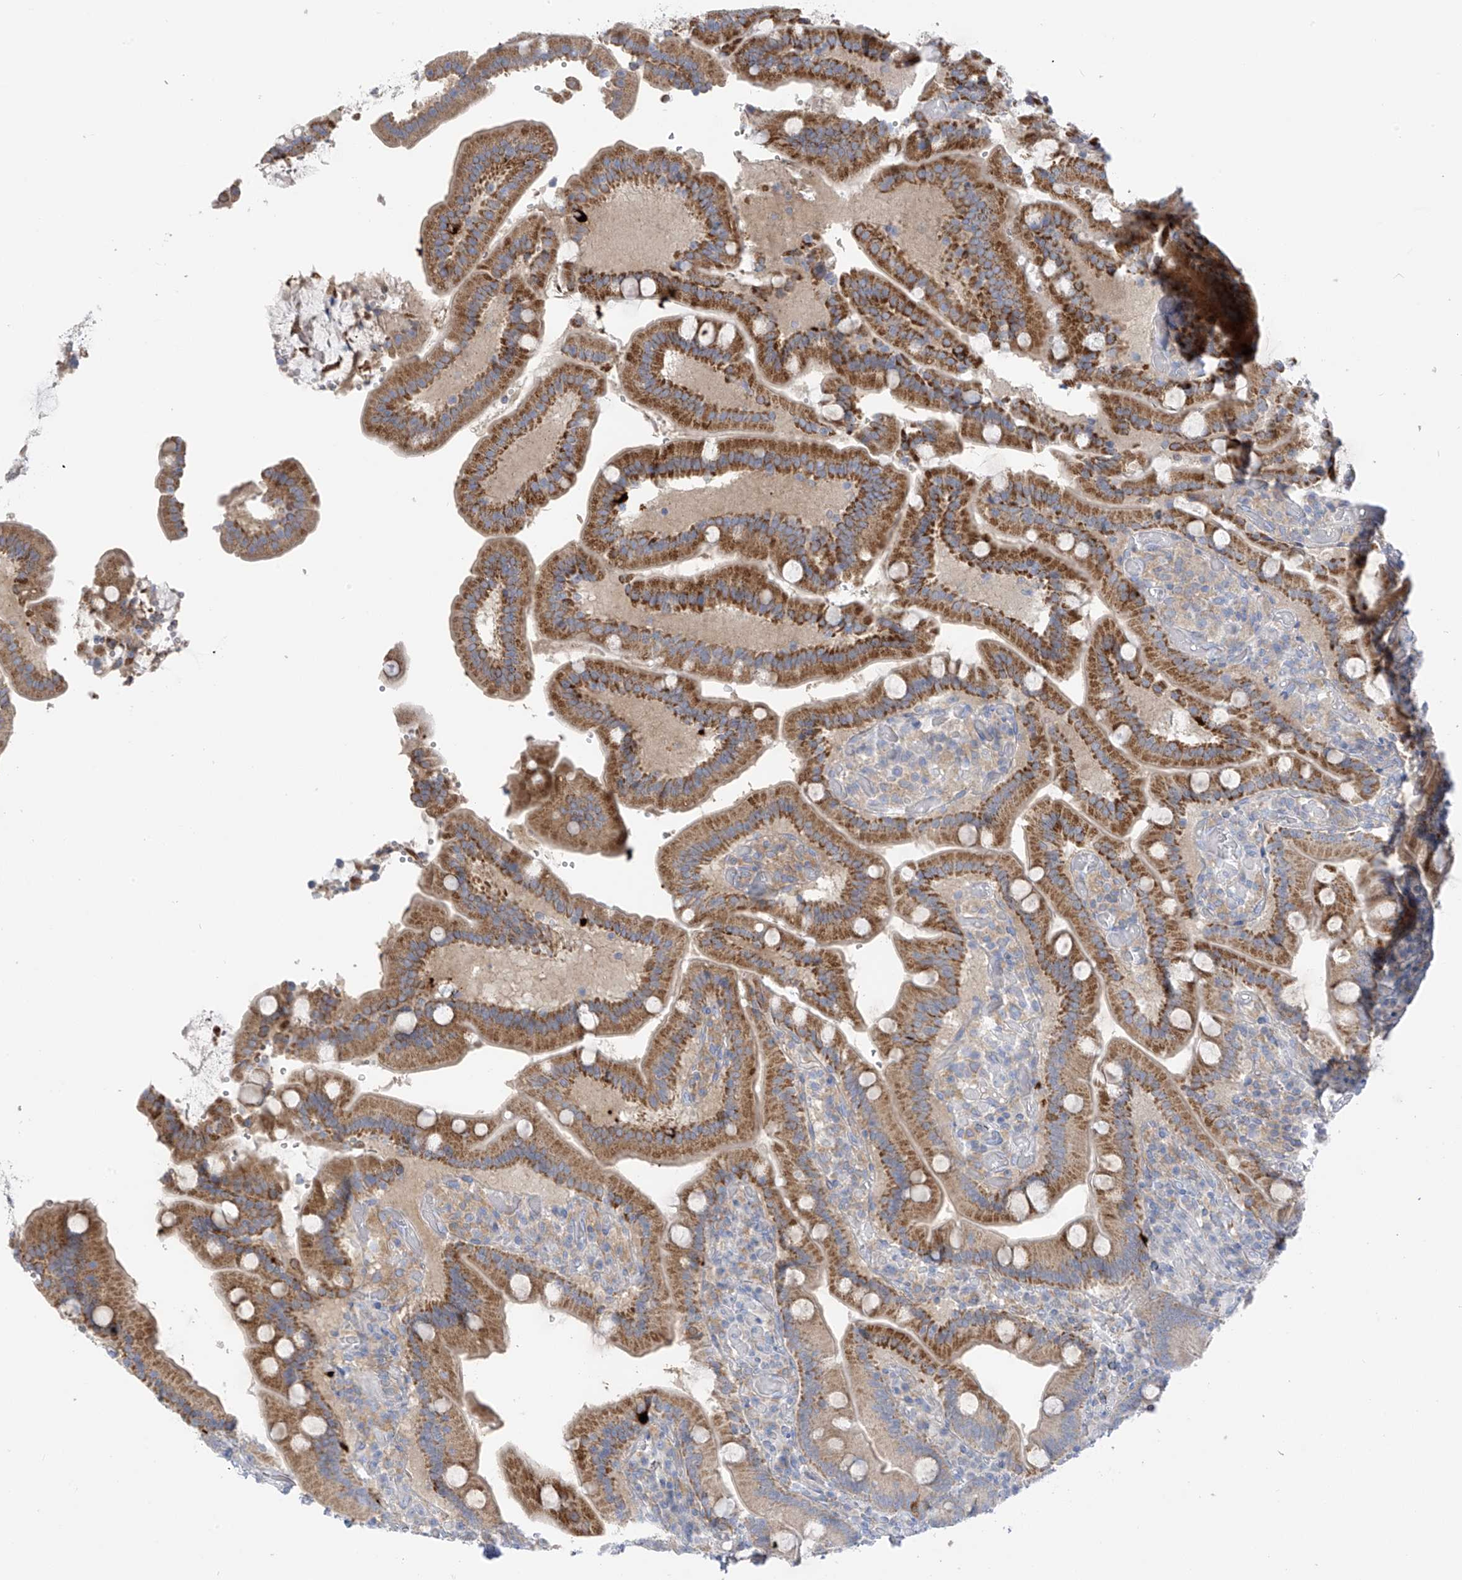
{"staining": {"intensity": "moderate", "quantity": ">75%", "location": "cytoplasmic/membranous"}, "tissue": "duodenum", "cell_type": "Glandular cells", "image_type": "normal", "snomed": [{"axis": "morphology", "description": "Normal tissue, NOS"}, {"axis": "topography", "description": "Duodenum"}], "caption": "A micrograph of human duodenum stained for a protein displays moderate cytoplasmic/membranous brown staining in glandular cells.", "gene": "SLC6A12", "patient": {"sex": "female", "age": 62}}